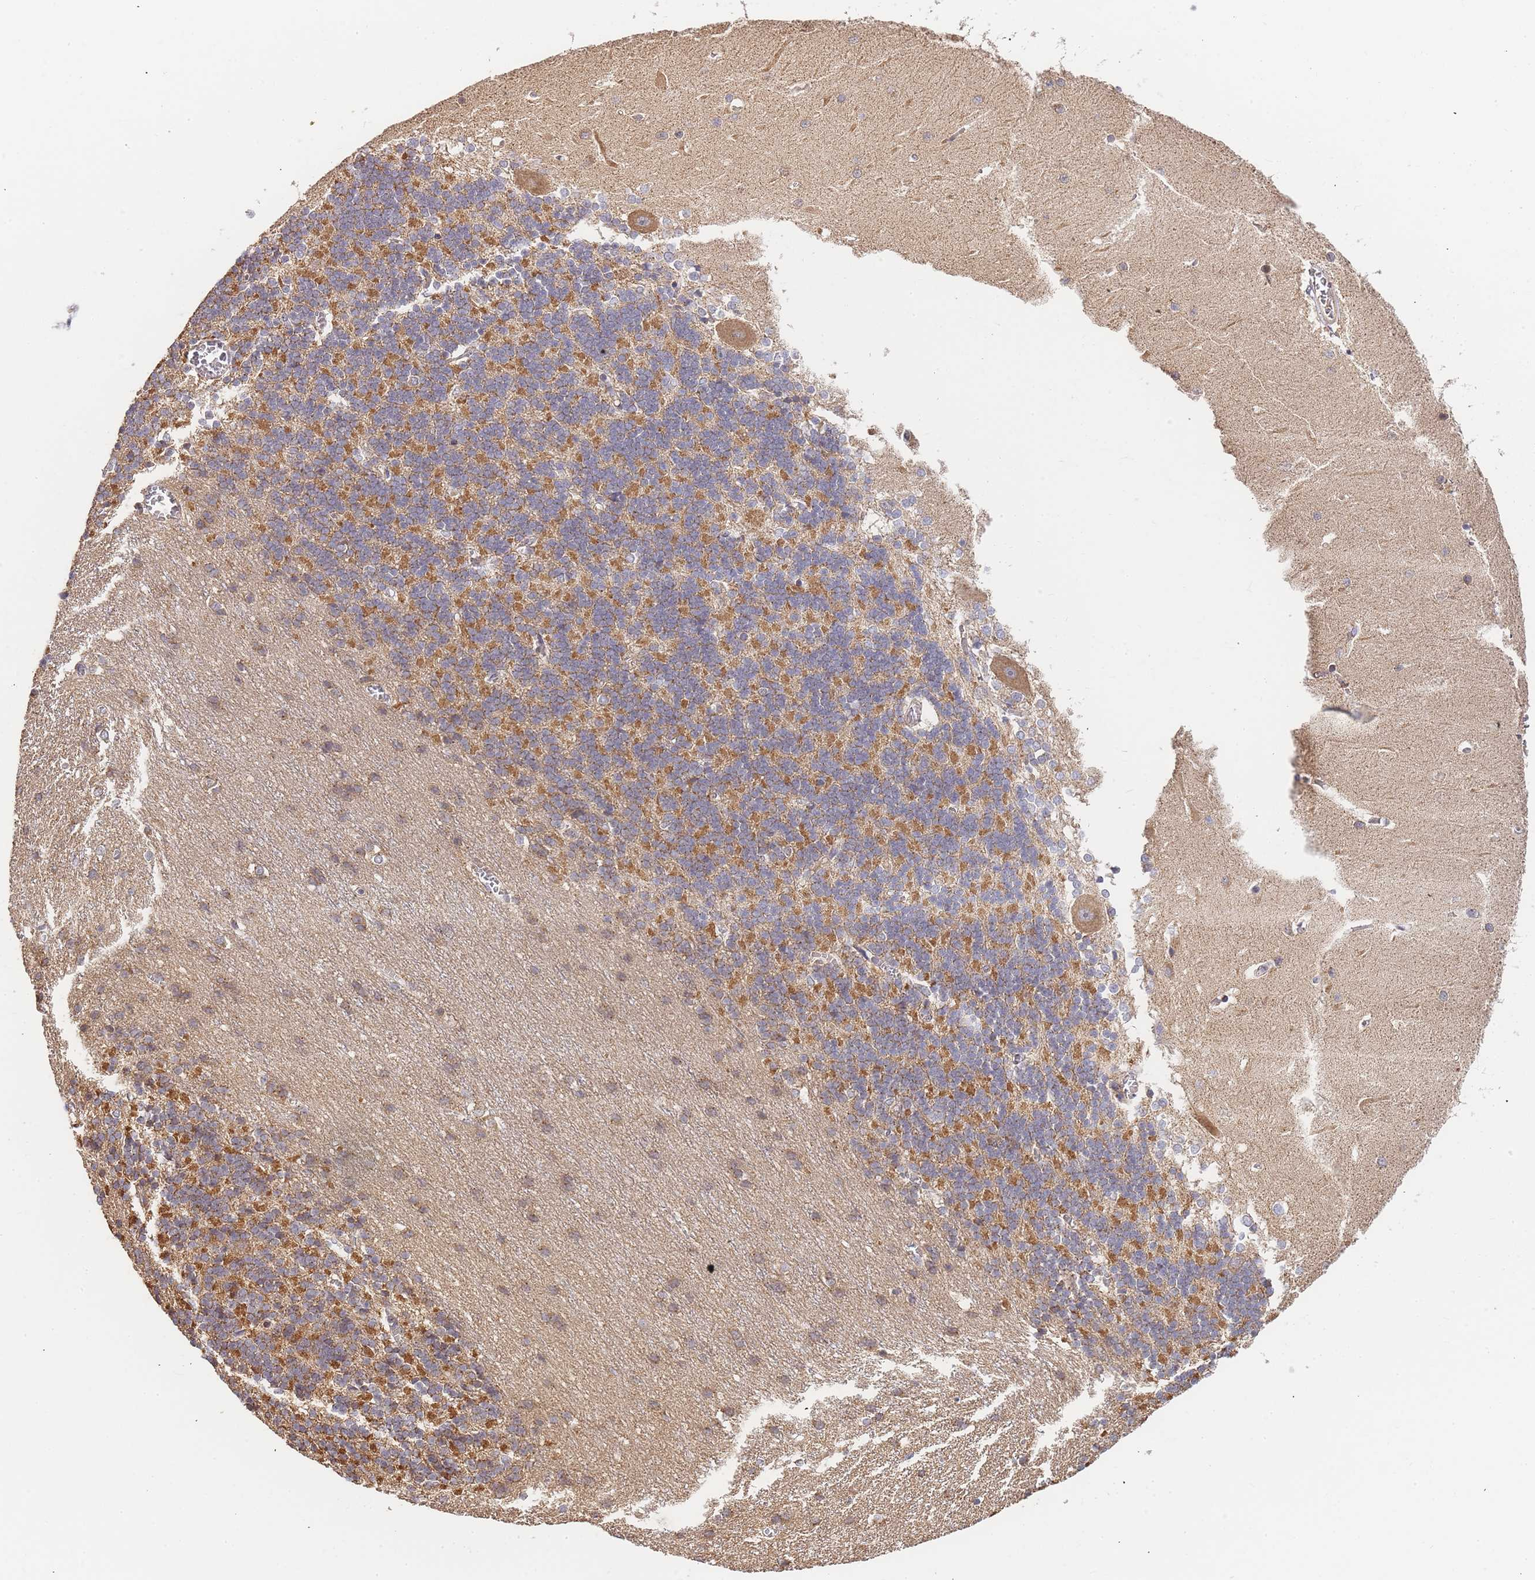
{"staining": {"intensity": "strong", "quantity": "25%-75%", "location": "cytoplasmic/membranous"}, "tissue": "cerebellum", "cell_type": "Cells in granular layer", "image_type": "normal", "snomed": [{"axis": "morphology", "description": "Normal tissue, NOS"}, {"axis": "topography", "description": "Cerebellum"}], "caption": "An immunohistochemistry (IHC) micrograph of unremarkable tissue is shown. Protein staining in brown highlights strong cytoplasmic/membranous positivity in cerebellum within cells in granular layer. Nuclei are stained in blue.", "gene": "ADCY9", "patient": {"sex": "male", "age": 37}}